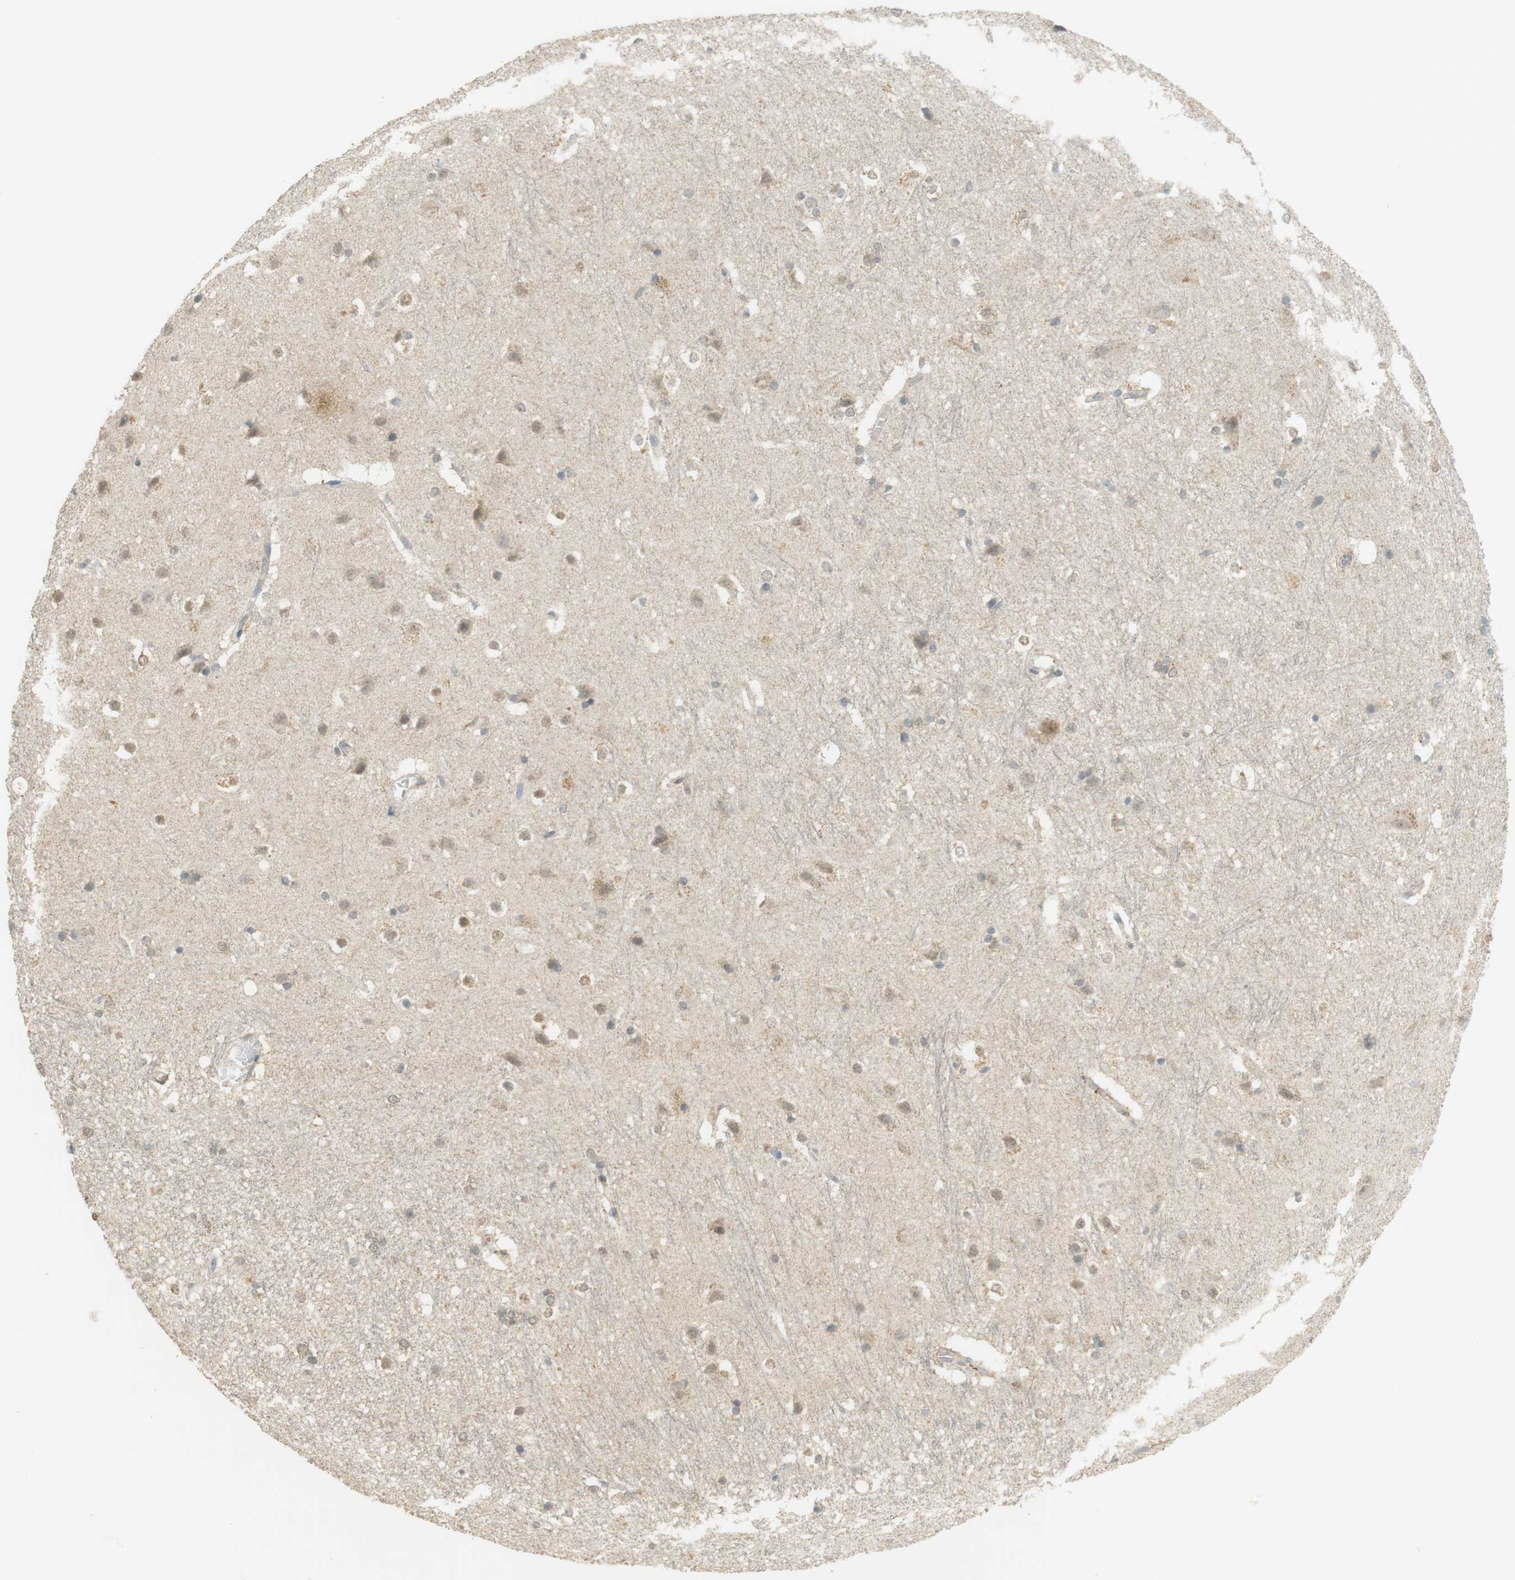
{"staining": {"intensity": "weak", "quantity": "25%-75%", "location": "cytoplasmic/membranous"}, "tissue": "hippocampus", "cell_type": "Glial cells", "image_type": "normal", "snomed": [{"axis": "morphology", "description": "Normal tissue, NOS"}, {"axis": "topography", "description": "Hippocampus"}], "caption": "IHC micrograph of benign hippocampus: hippocampus stained using immunohistochemistry (IHC) reveals low levels of weak protein expression localized specifically in the cytoplasmic/membranous of glial cells, appearing as a cytoplasmic/membranous brown color.", "gene": "TTK", "patient": {"sex": "female", "age": 19}}